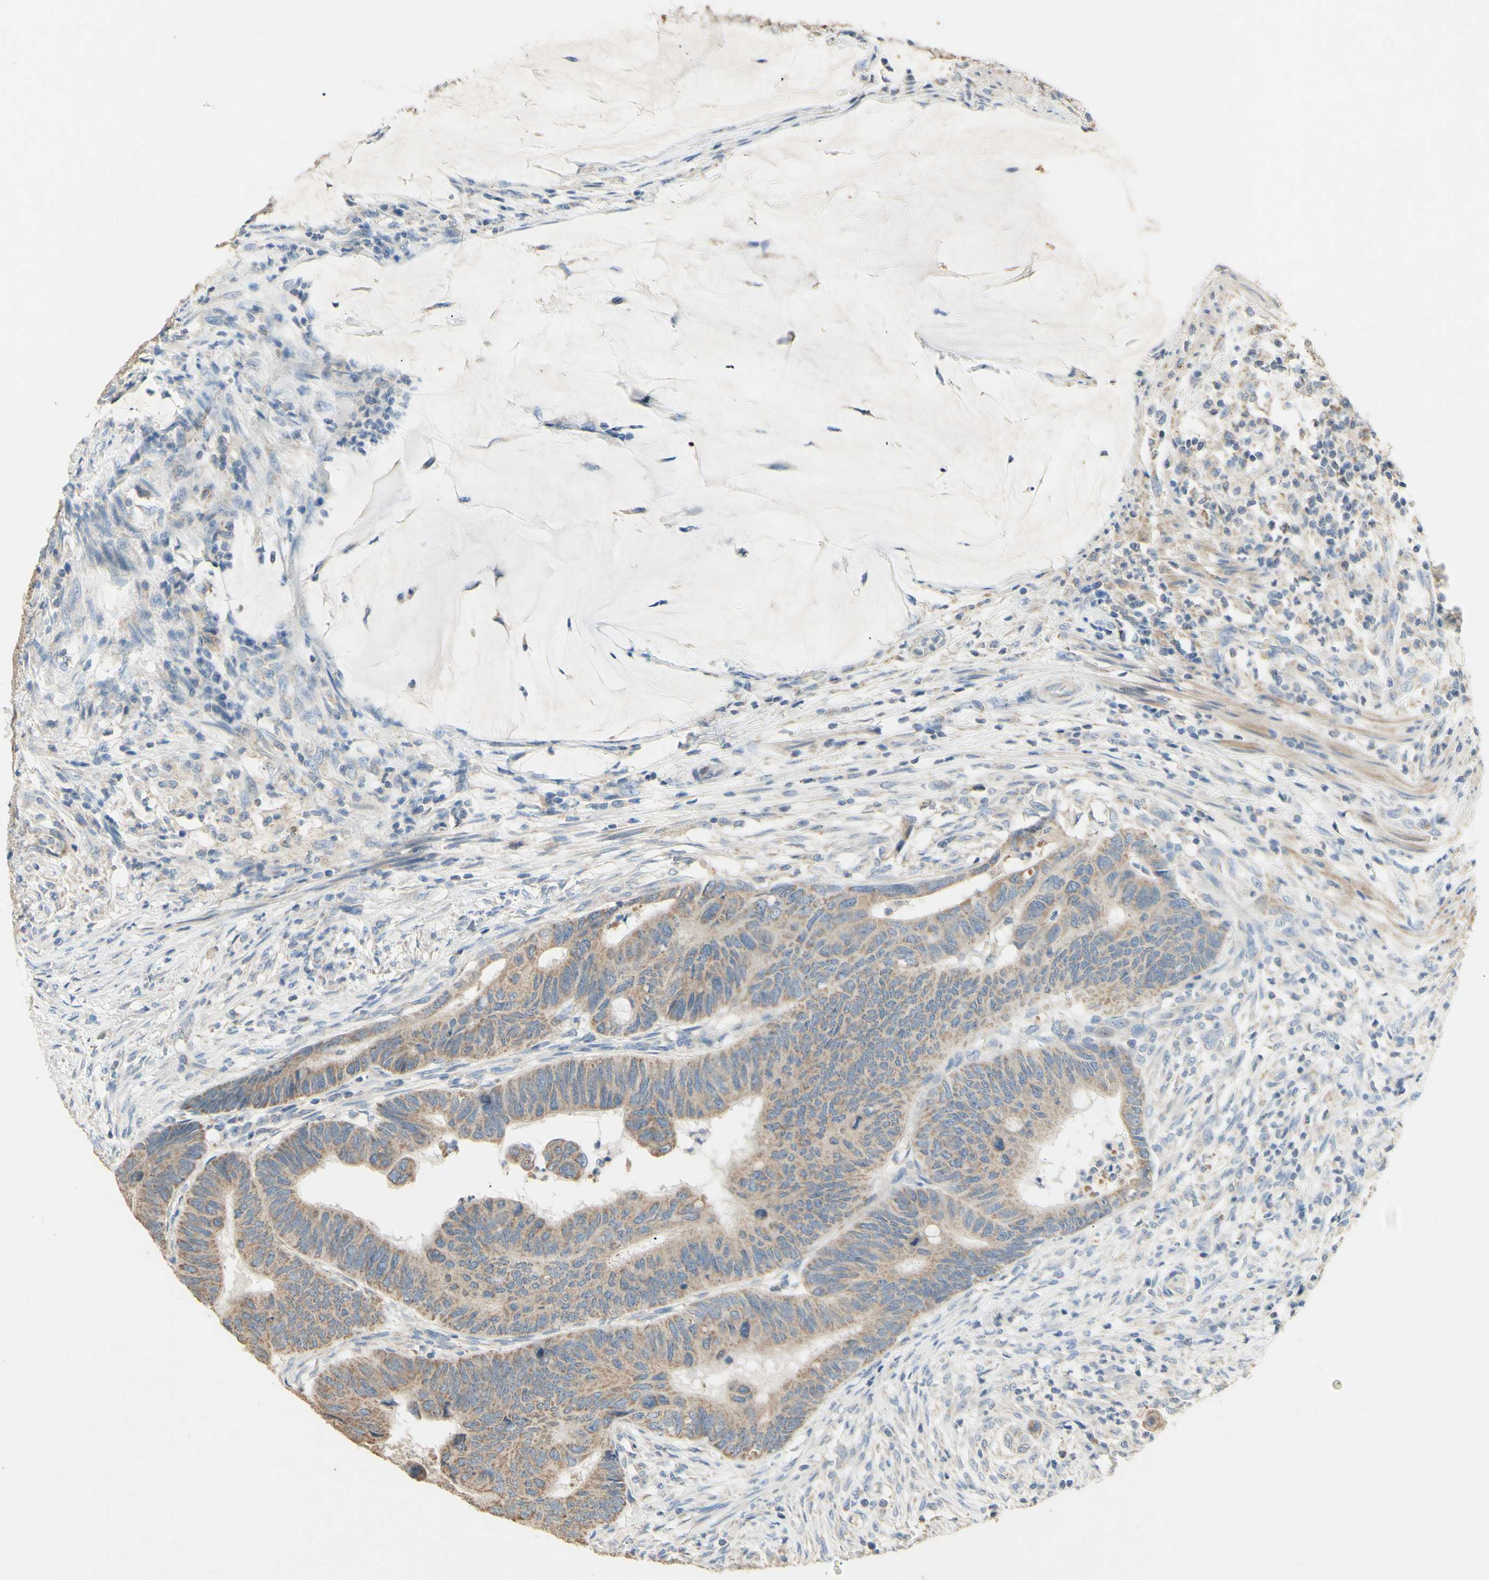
{"staining": {"intensity": "moderate", "quantity": ">75%", "location": "cytoplasmic/membranous"}, "tissue": "colorectal cancer", "cell_type": "Tumor cells", "image_type": "cancer", "snomed": [{"axis": "morphology", "description": "Normal tissue, NOS"}, {"axis": "morphology", "description": "Adenocarcinoma, NOS"}, {"axis": "topography", "description": "Rectum"}, {"axis": "topography", "description": "Peripheral nerve tissue"}], "caption": "Colorectal adenocarcinoma stained for a protein (brown) displays moderate cytoplasmic/membranous positive expression in approximately >75% of tumor cells.", "gene": "PTGIS", "patient": {"sex": "male", "age": 92}}